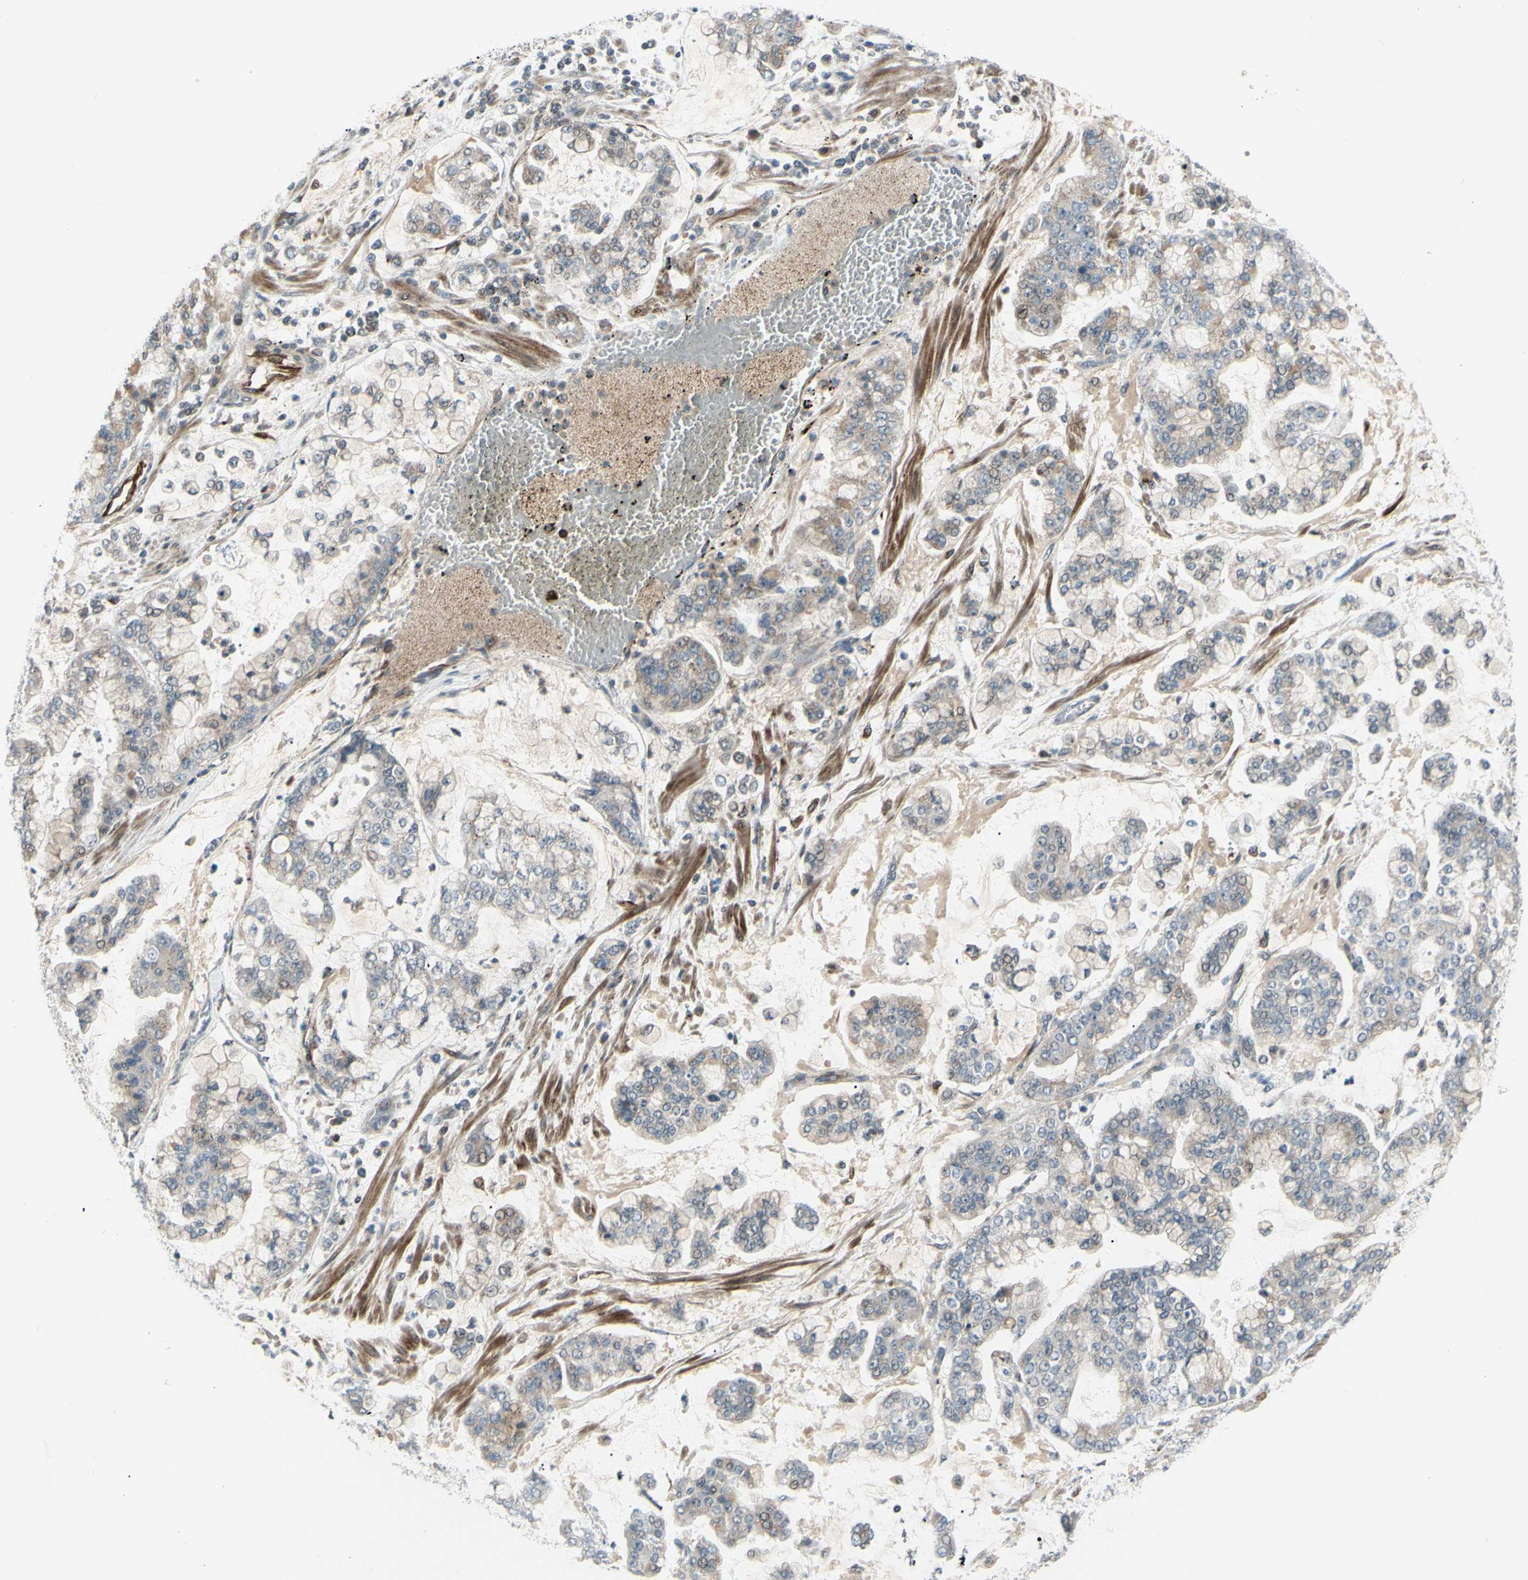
{"staining": {"intensity": "negative", "quantity": "none", "location": "none"}, "tissue": "stomach cancer", "cell_type": "Tumor cells", "image_type": "cancer", "snomed": [{"axis": "morphology", "description": "Normal tissue, NOS"}, {"axis": "morphology", "description": "Adenocarcinoma, NOS"}, {"axis": "topography", "description": "Stomach, upper"}, {"axis": "topography", "description": "Stomach"}], "caption": "Immunohistochemistry (IHC) of human adenocarcinoma (stomach) shows no staining in tumor cells. (IHC, brightfield microscopy, high magnification).", "gene": "FGFR2", "patient": {"sex": "male", "age": 76}}